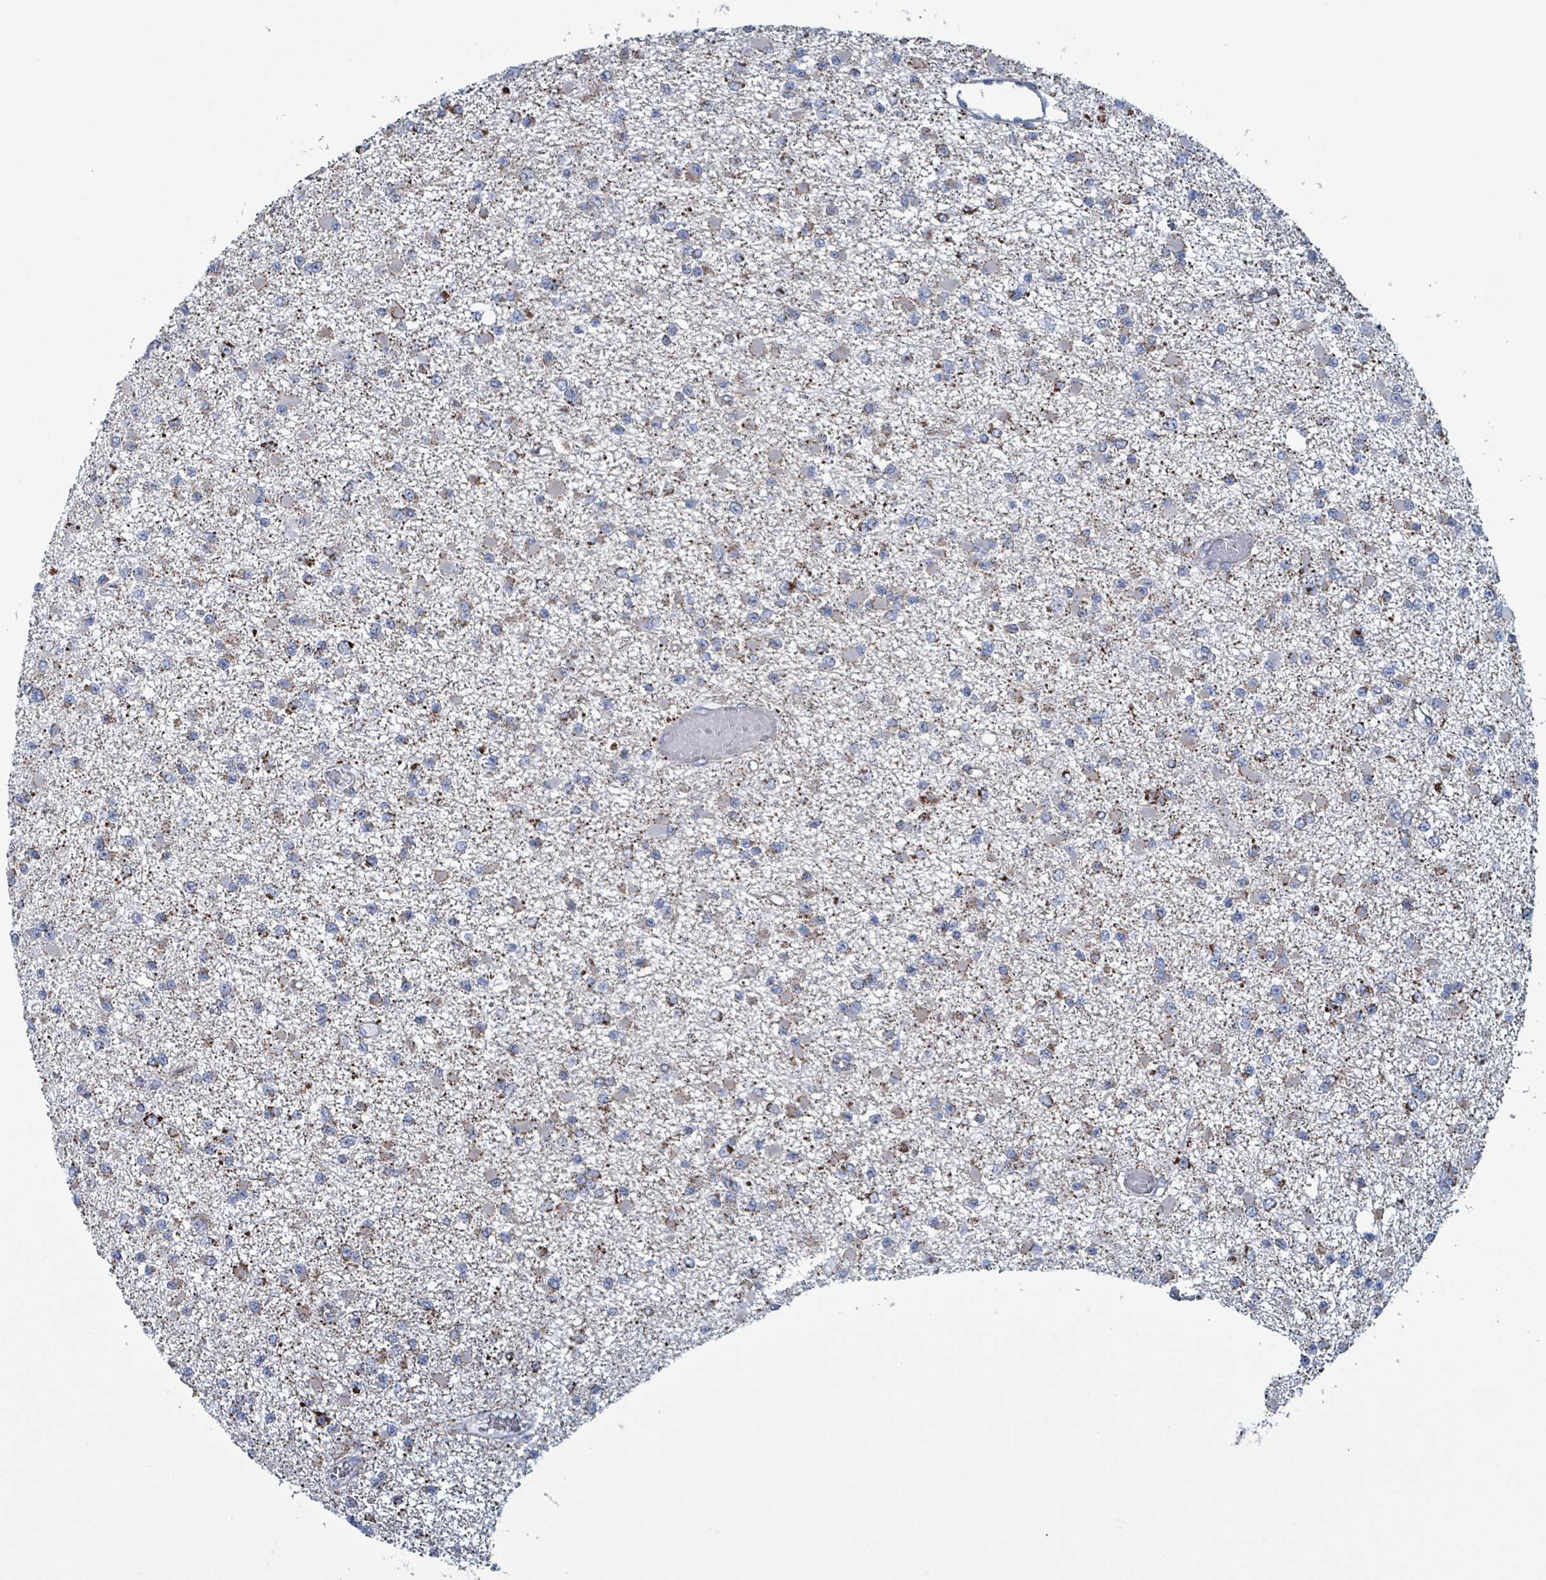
{"staining": {"intensity": "moderate", "quantity": "25%-75%", "location": "cytoplasmic/membranous"}, "tissue": "glioma", "cell_type": "Tumor cells", "image_type": "cancer", "snomed": [{"axis": "morphology", "description": "Glioma, malignant, Low grade"}, {"axis": "topography", "description": "Brain"}], "caption": "Glioma tissue exhibits moderate cytoplasmic/membranous positivity in about 25%-75% of tumor cells", "gene": "IDH3B", "patient": {"sex": "female", "age": 22}}